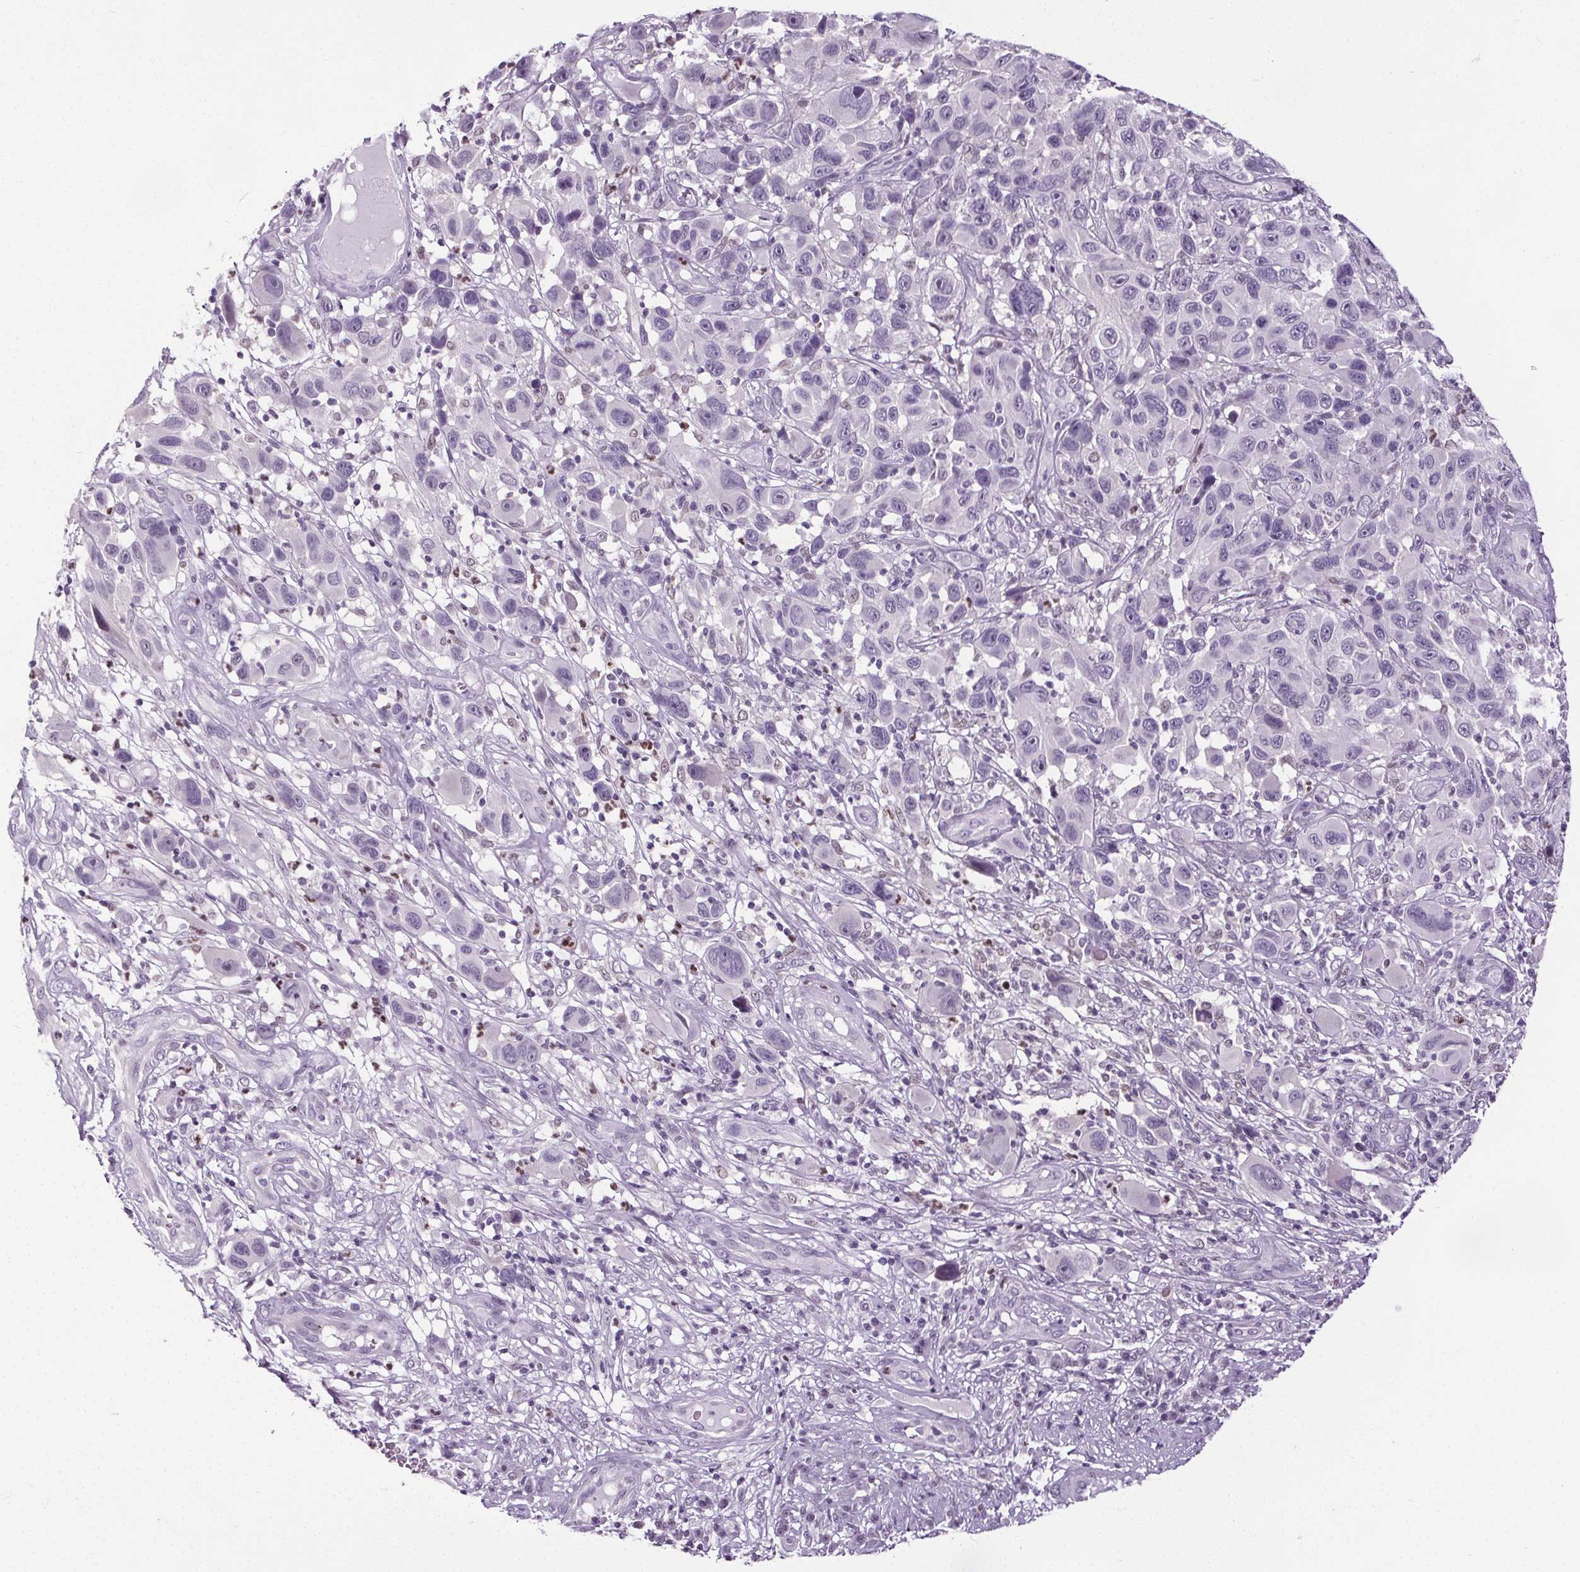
{"staining": {"intensity": "negative", "quantity": "none", "location": "none"}, "tissue": "melanoma", "cell_type": "Tumor cells", "image_type": "cancer", "snomed": [{"axis": "morphology", "description": "Malignant melanoma, NOS"}, {"axis": "topography", "description": "Skin"}], "caption": "An IHC image of malignant melanoma is shown. There is no staining in tumor cells of malignant melanoma.", "gene": "TMEM240", "patient": {"sex": "male", "age": 53}}